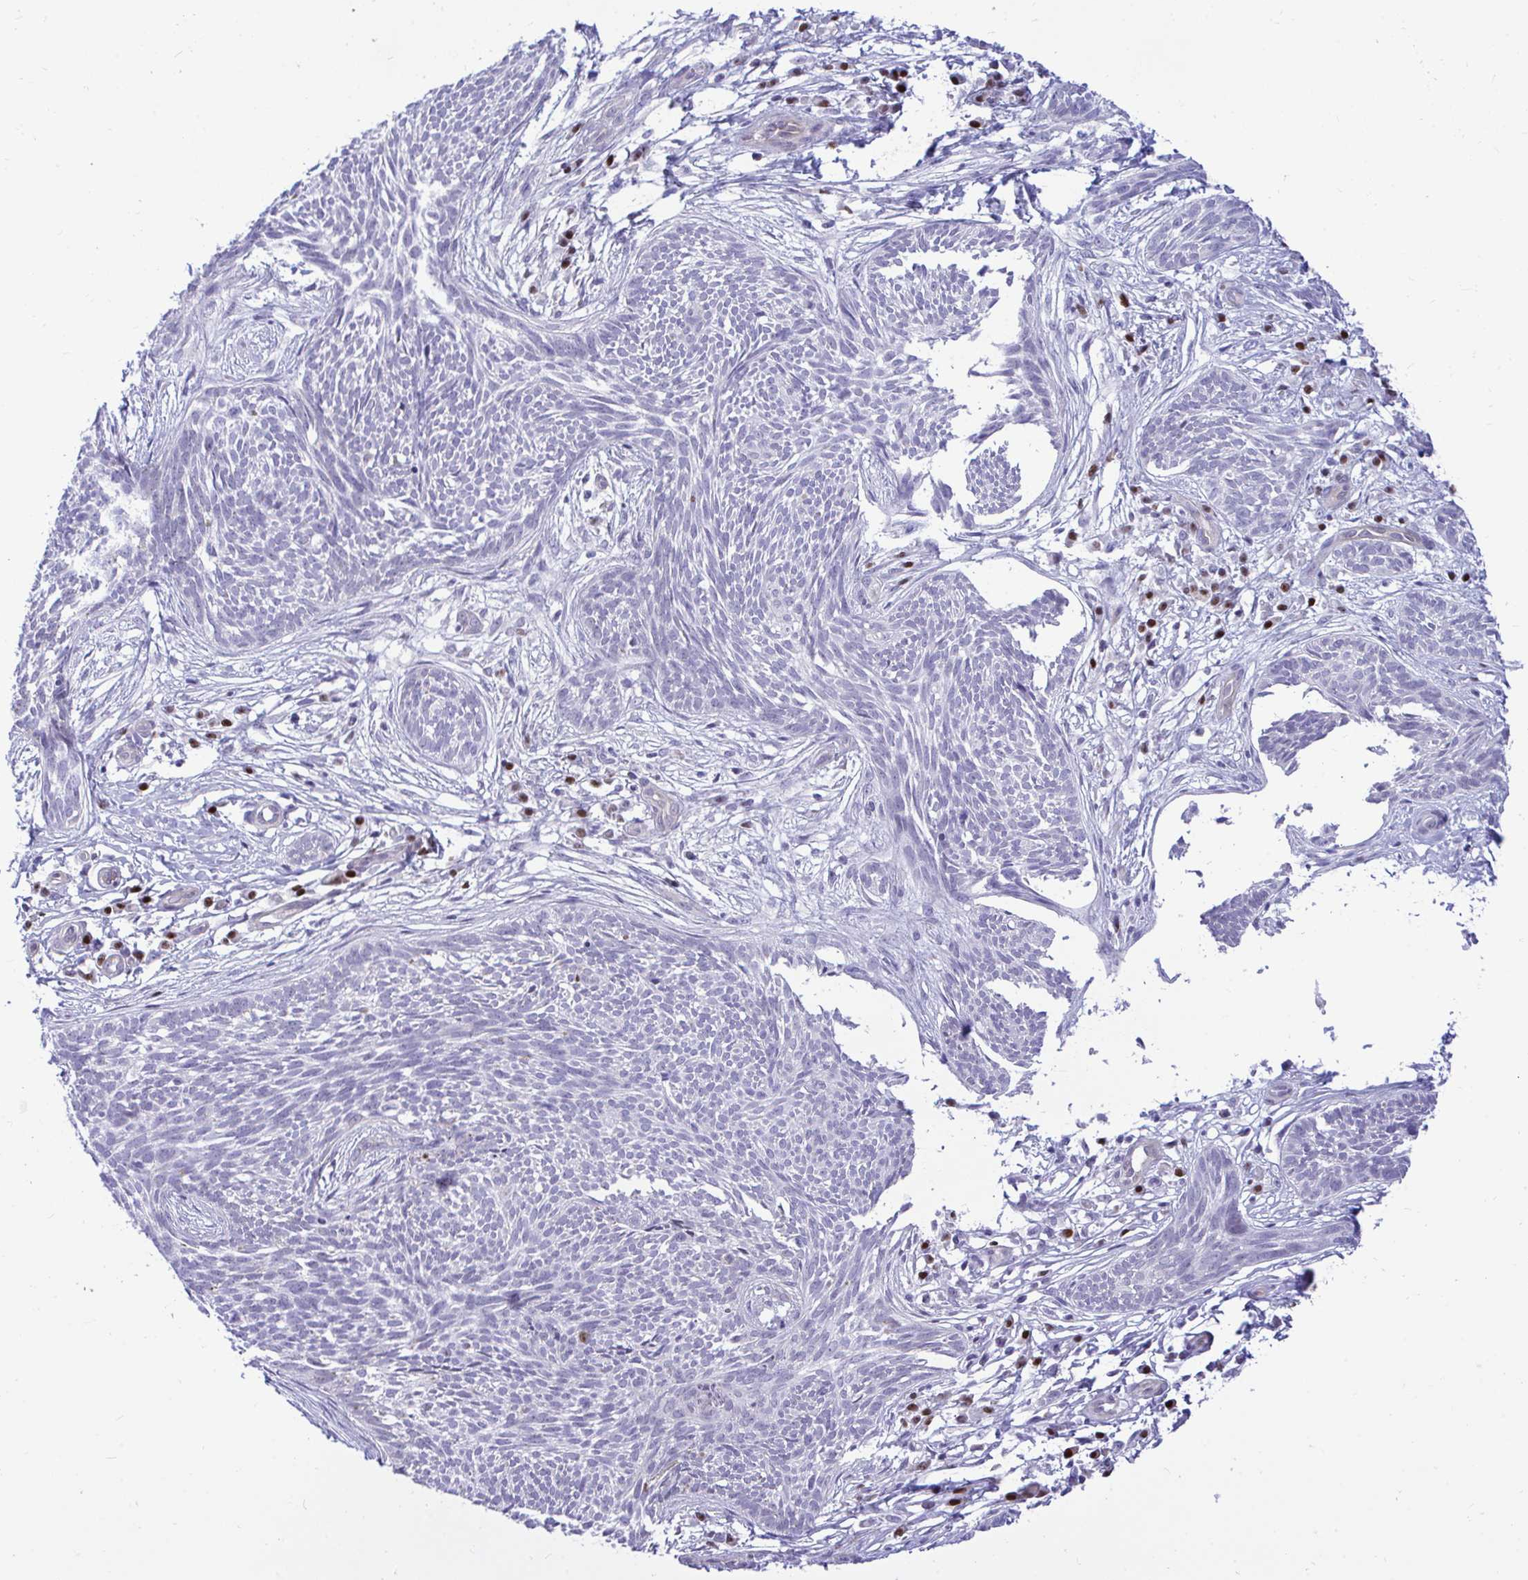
{"staining": {"intensity": "negative", "quantity": "none", "location": "none"}, "tissue": "skin cancer", "cell_type": "Tumor cells", "image_type": "cancer", "snomed": [{"axis": "morphology", "description": "Basal cell carcinoma"}, {"axis": "topography", "description": "Skin"}, {"axis": "topography", "description": "Skin, foot"}], "caption": "Immunohistochemistry (IHC) histopathology image of neoplastic tissue: skin cancer stained with DAB demonstrates no significant protein expression in tumor cells.", "gene": "SLC25A51", "patient": {"sex": "female", "age": 86}}